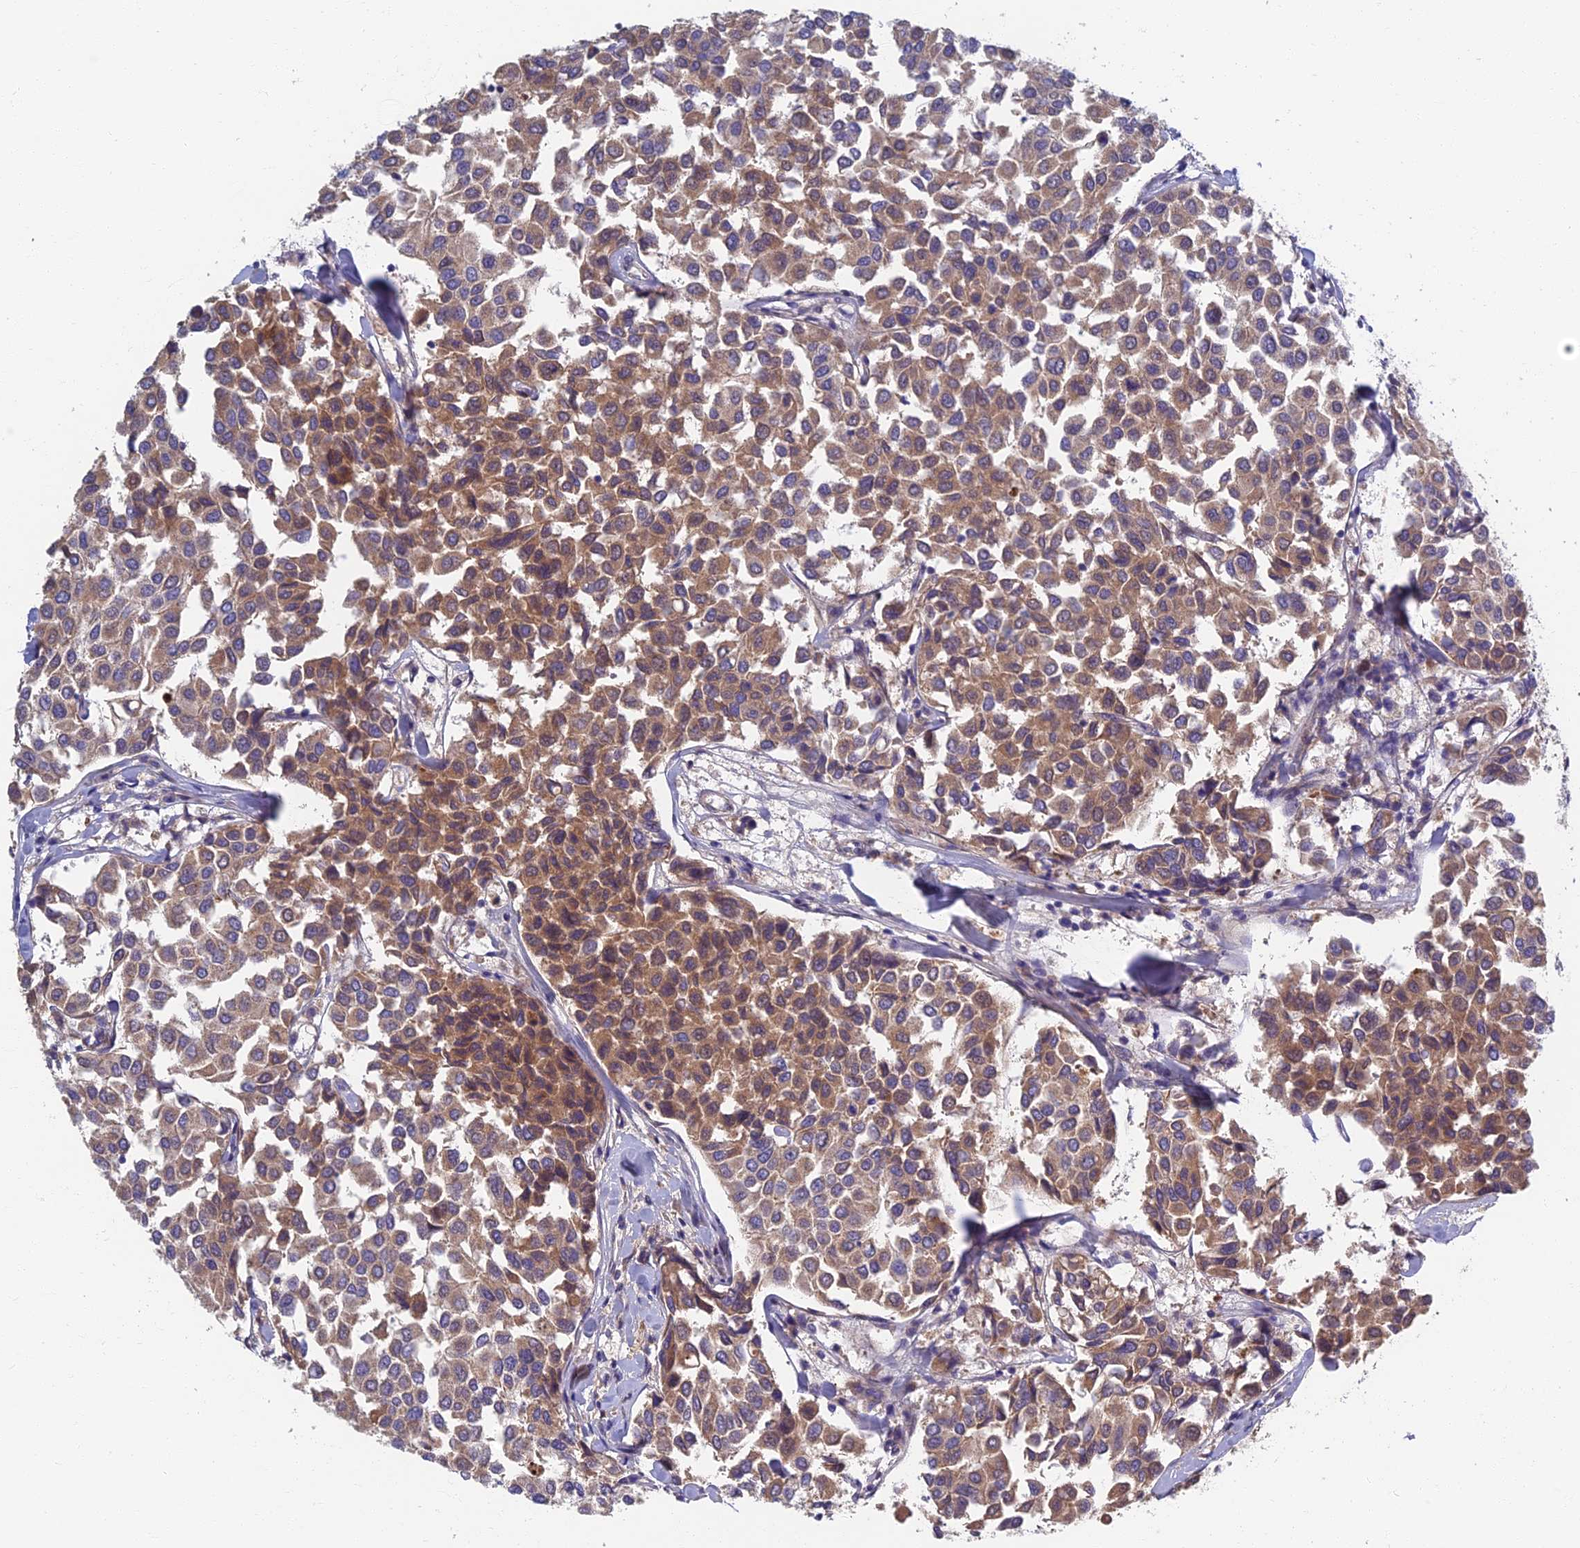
{"staining": {"intensity": "moderate", "quantity": "25%-75%", "location": "cytoplasmic/membranous"}, "tissue": "breast cancer", "cell_type": "Tumor cells", "image_type": "cancer", "snomed": [{"axis": "morphology", "description": "Duct carcinoma"}, {"axis": "topography", "description": "Breast"}], "caption": "IHC staining of breast invasive ductal carcinoma, which demonstrates medium levels of moderate cytoplasmic/membranous positivity in about 25%-75% of tumor cells indicating moderate cytoplasmic/membranous protein positivity. The staining was performed using DAB (3,3'-diaminobenzidine) (brown) for protein detection and nuclei were counterstained in hematoxylin (blue).", "gene": "SOGA1", "patient": {"sex": "female", "age": 55}}